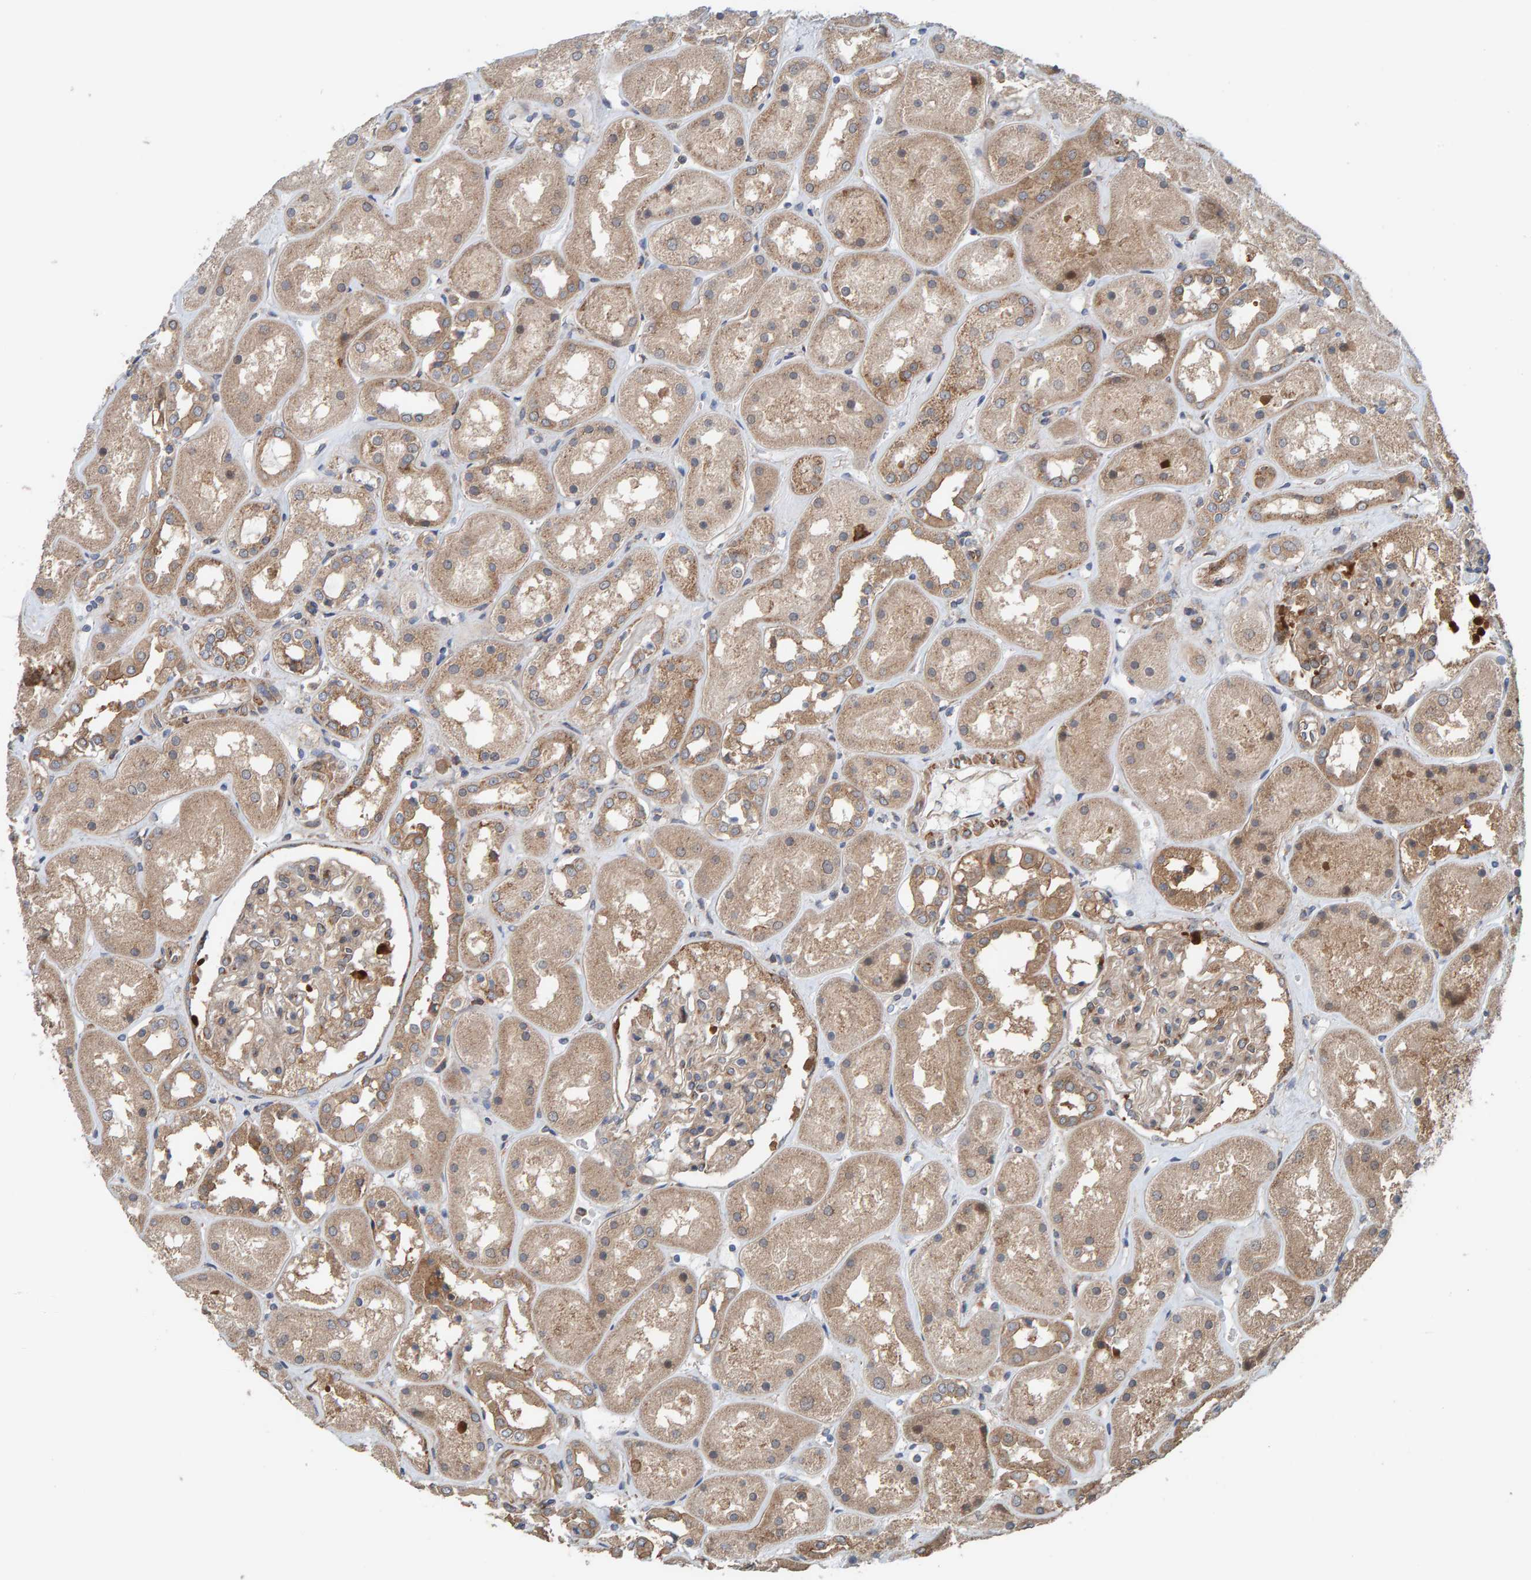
{"staining": {"intensity": "moderate", "quantity": "25%-75%", "location": "cytoplasmic/membranous"}, "tissue": "kidney", "cell_type": "Cells in glomeruli", "image_type": "normal", "snomed": [{"axis": "morphology", "description": "Normal tissue, NOS"}, {"axis": "topography", "description": "Kidney"}], "caption": "Immunohistochemistry (DAB (3,3'-diaminobenzidine)) staining of benign kidney demonstrates moderate cytoplasmic/membranous protein expression in about 25%-75% of cells in glomeruli.", "gene": "UBAP1", "patient": {"sex": "male", "age": 70}}